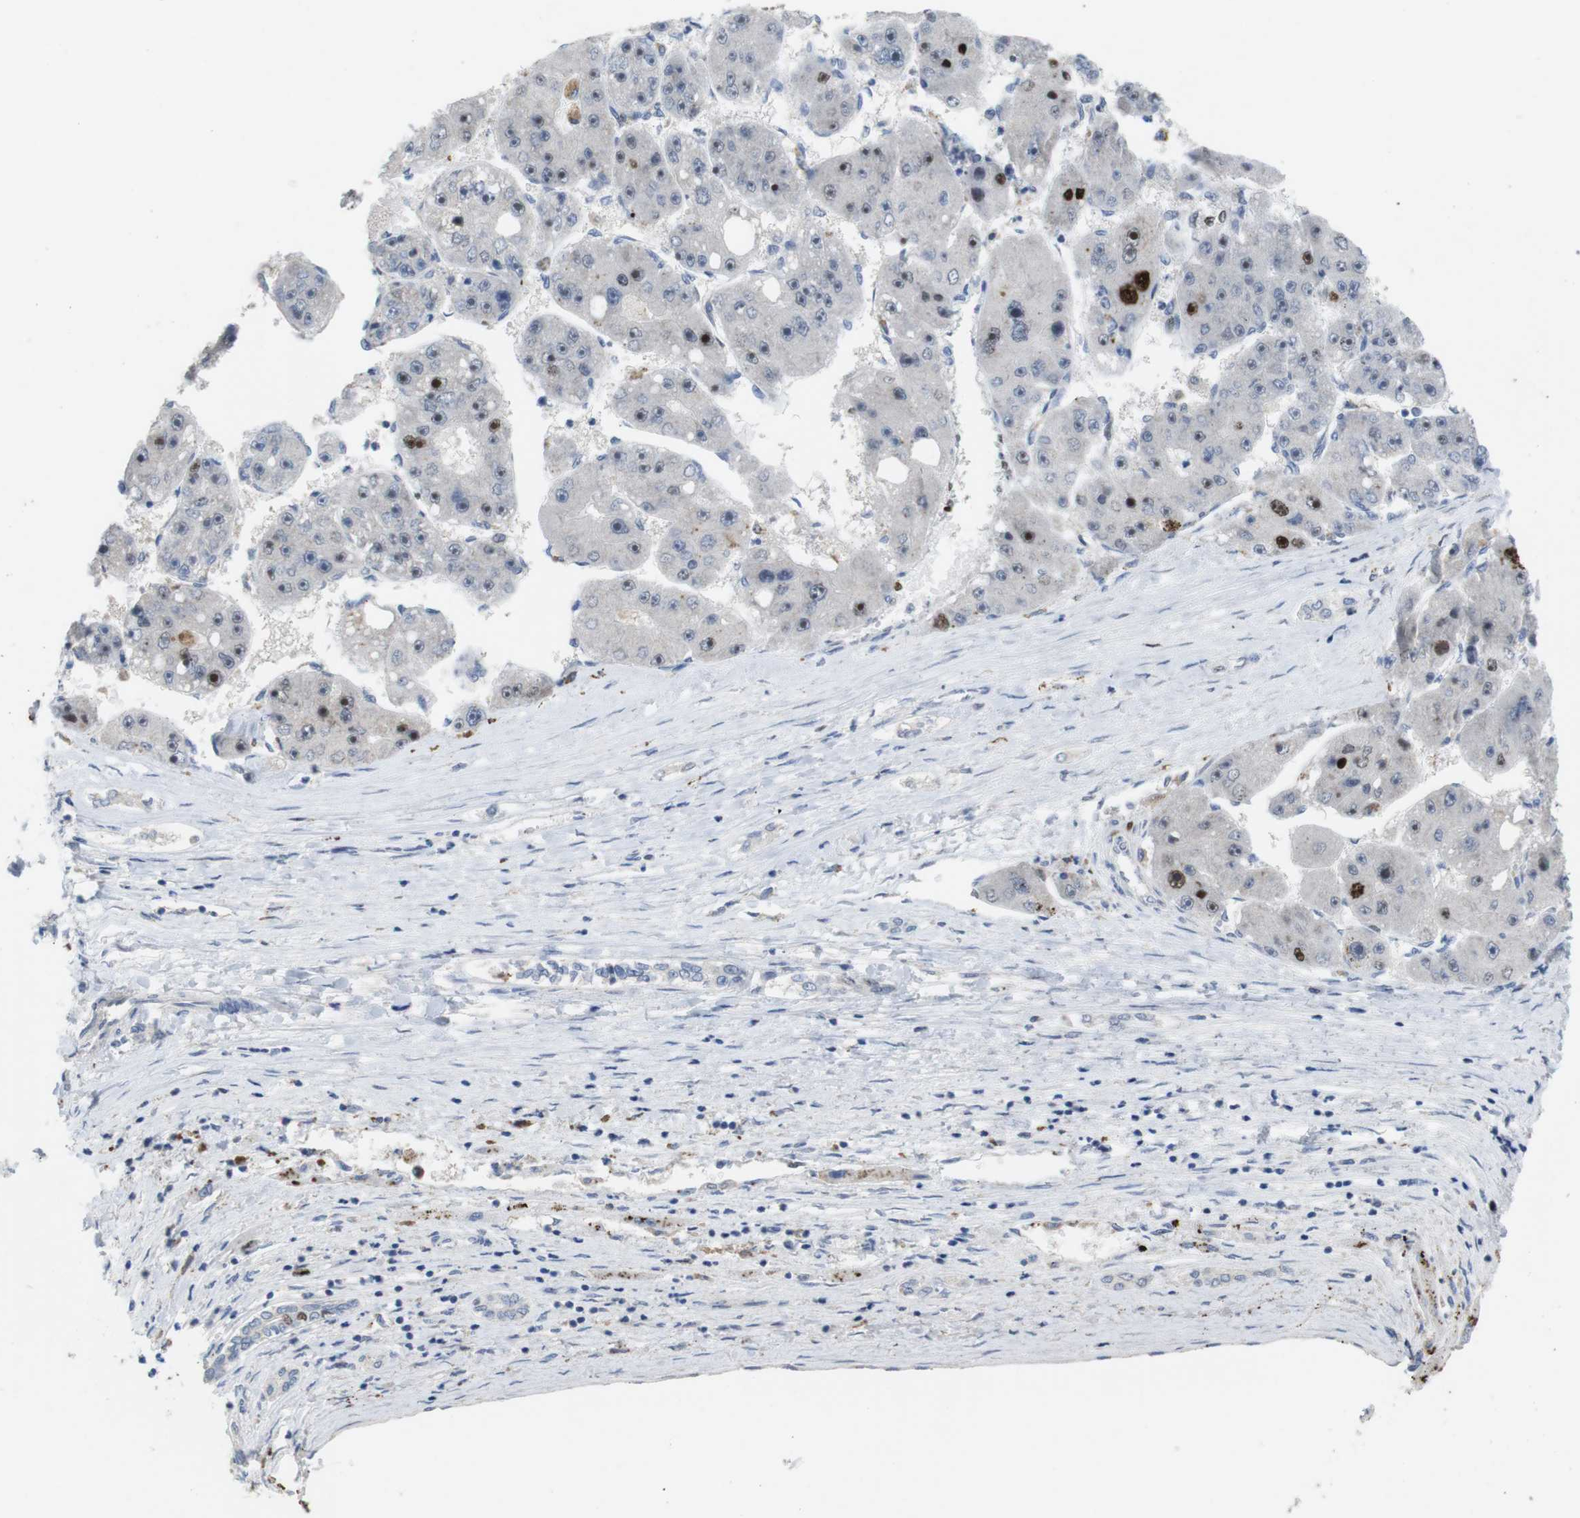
{"staining": {"intensity": "strong", "quantity": "<25%", "location": "nuclear"}, "tissue": "liver cancer", "cell_type": "Tumor cells", "image_type": "cancer", "snomed": [{"axis": "morphology", "description": "Carcinoma, Hepatocellular, NOS"}, {"axis": "topography", "description": "Liver"}], "caption": "The micrograph displays staining of liver hepatocellular carcinoma, revealing strong nuclear protein expression (brown color) within tumor cells. (Stains: DAB (3,3'-diaminobenzidine) in brown, nuclei in blue, Microscopy: brightfield microscopy at high magnification).", "gene": "KPNA2", "patient": {"sex": "female", "age": 61}}